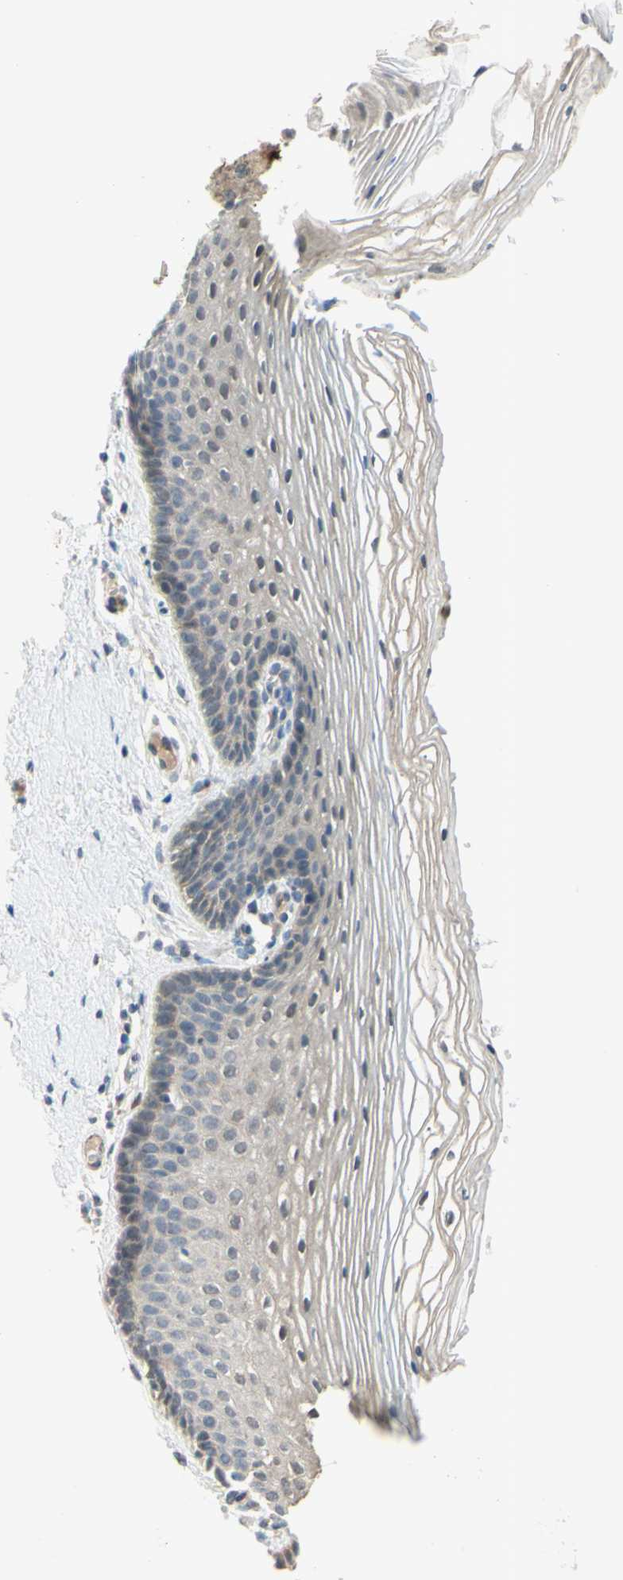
{"staining": {"intensity": "weak", "quantity": "25%-75%", "location": "cytoplasmic/membranous"}, "tissue": "vagina", "cell_type": "Squamous epithelial cells", "image_type": "normal", "snomed": [{"axis": "morphology", "description": "Normal tissue, NOS"}, {"axis": "topography", "description": "Vagina"}], "caption": "This photomicrograph reveals immunohistochemistry (IHC) staining of unremarkable human vagina, with low weak cytoplasmic/membranous positivity in about 25%-75% of squamous epithelial cells.", "gene": "GATA1", "patient": {"sex": "female", "age": 32}}